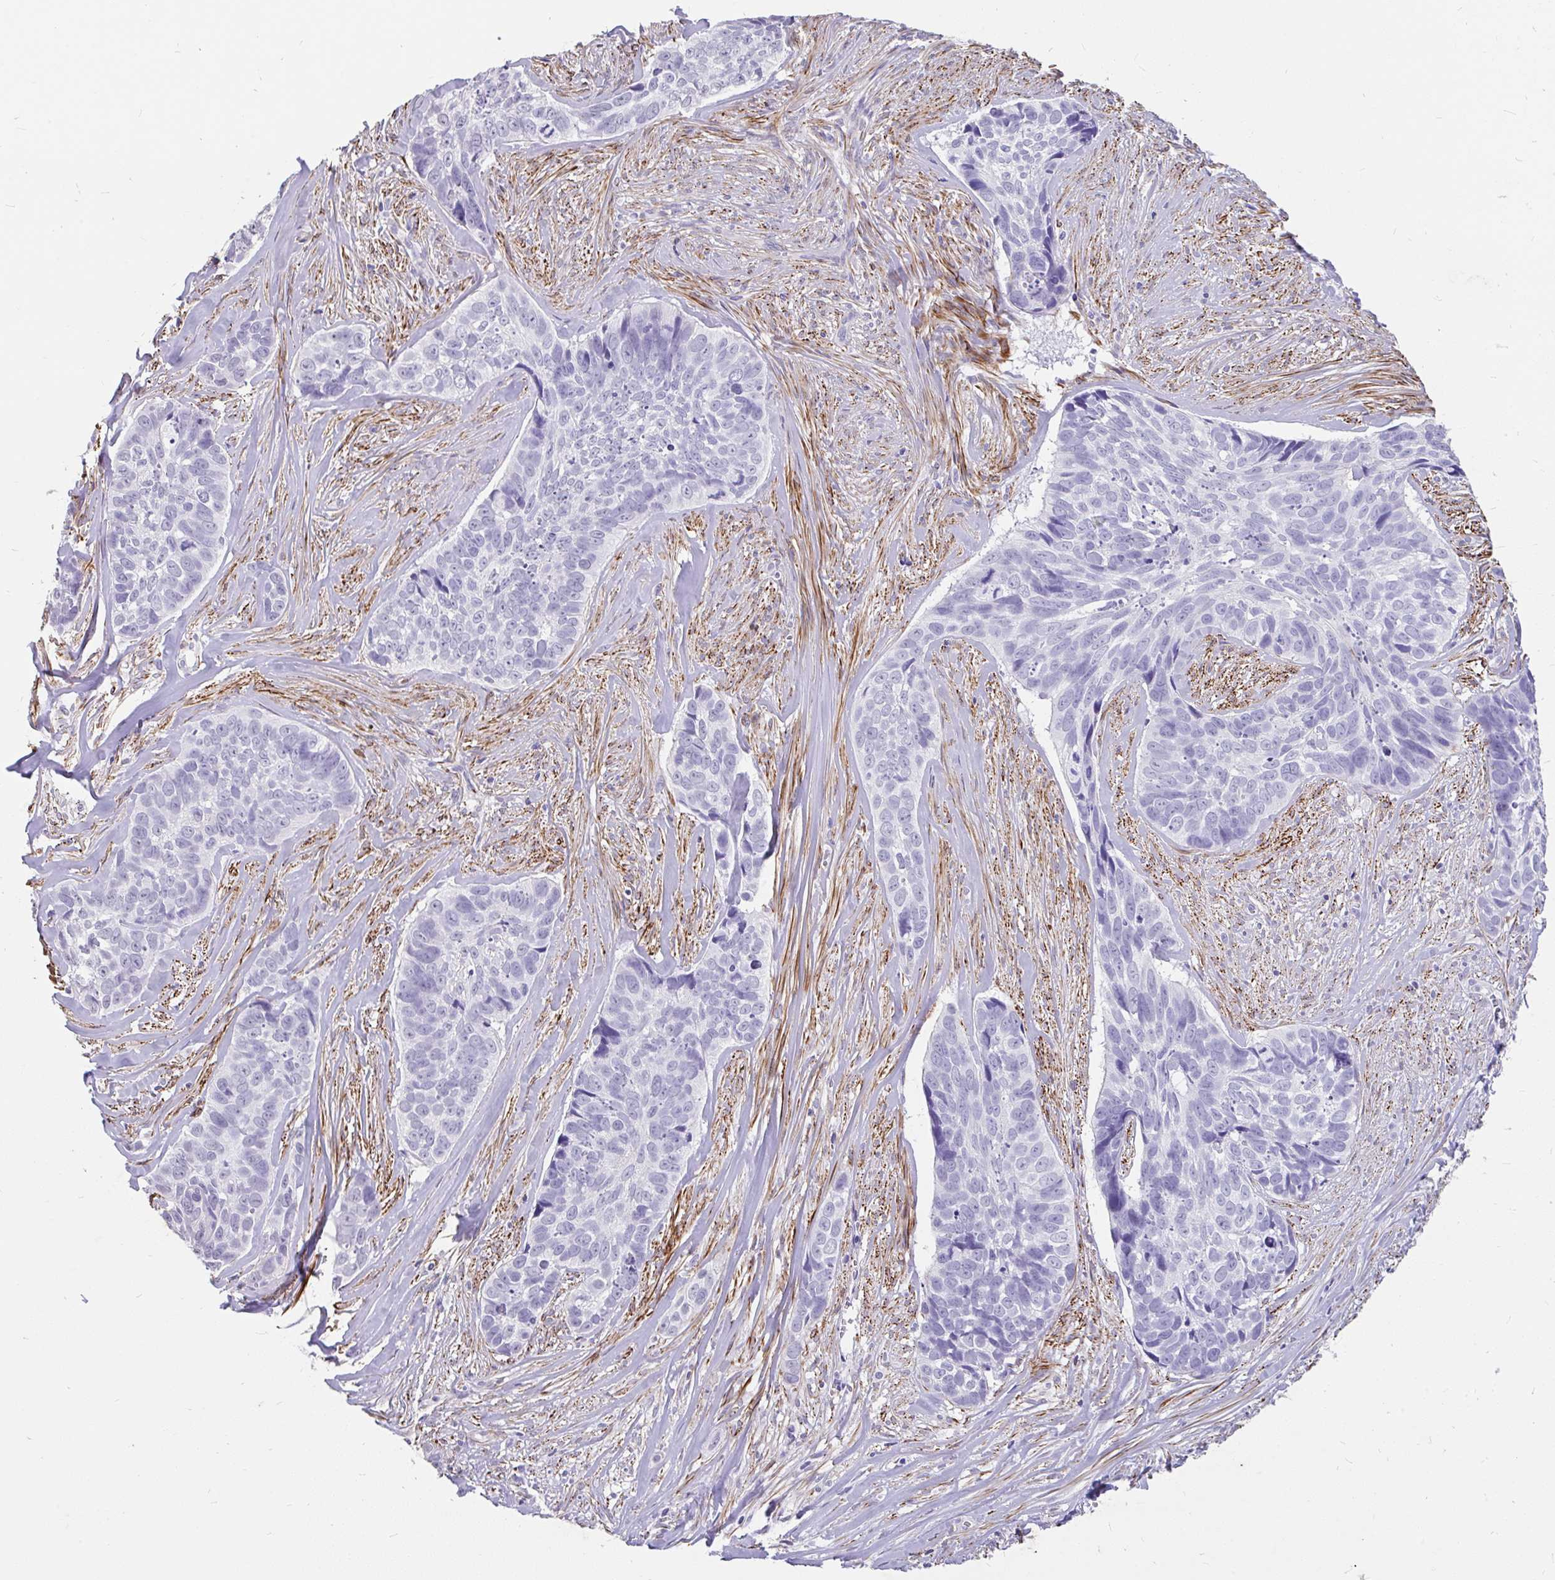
{"staining": {"intensity": "negative", "quantity": "none", "location": "none"}, "tissue": "skin cancer", "cell_type": "Tumor cells", "image_type": "cancer", "snomed": [{"axis": "morphology", "description": "Basal cell carcinoma"}, {"axis": "topography", "description": "Skin"}], "caption": "The immunohistochemistry (IHC) histopathology image has no significant staining in tumor cells of skin cancer tissue. (Brightfield microscopy of DAB IHC at high magnification).", "gene": "EML5", "patient": {"sex": "female", "age": 82}}